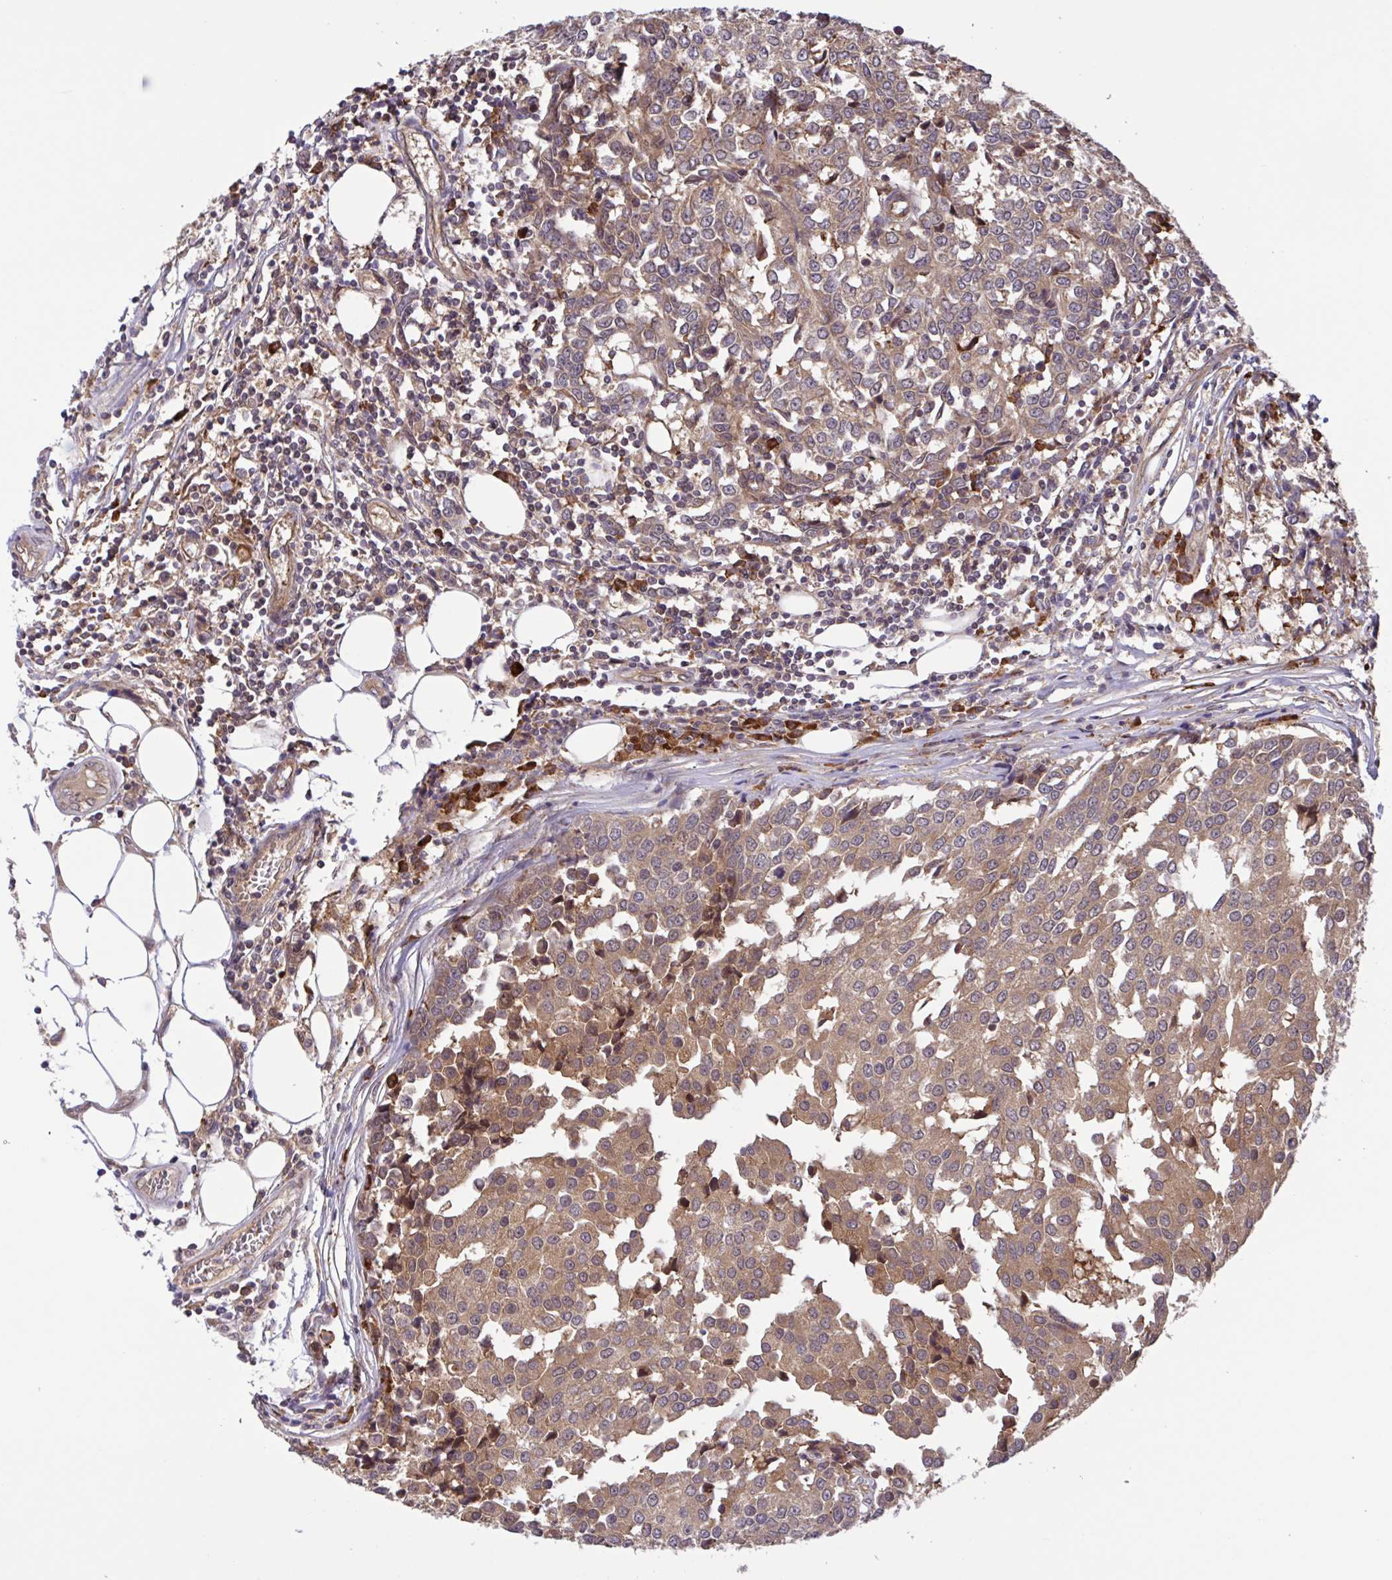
{"staining": {"intensity": "moderate", "quantity": ">75%", "location": "cytoplasmic/membranous"}, "tissue": "breast cancer", "cell_type": "Tumor cells", "image_type": "cancer", "snomed": [{"axis": "morphology", "description": "Duct carcinoma"}, {"axis": "topography", "description": "Breast"}], "caption": "Breast cancer (intraductal carcinoma) stained with immunohistochemistry (IHC) exhibits moderate cytoplasmic/membranous positivity in about >75% of tumor cells.", "gene": "INTS10", "patient": {"sex": "female", "age": 80}}